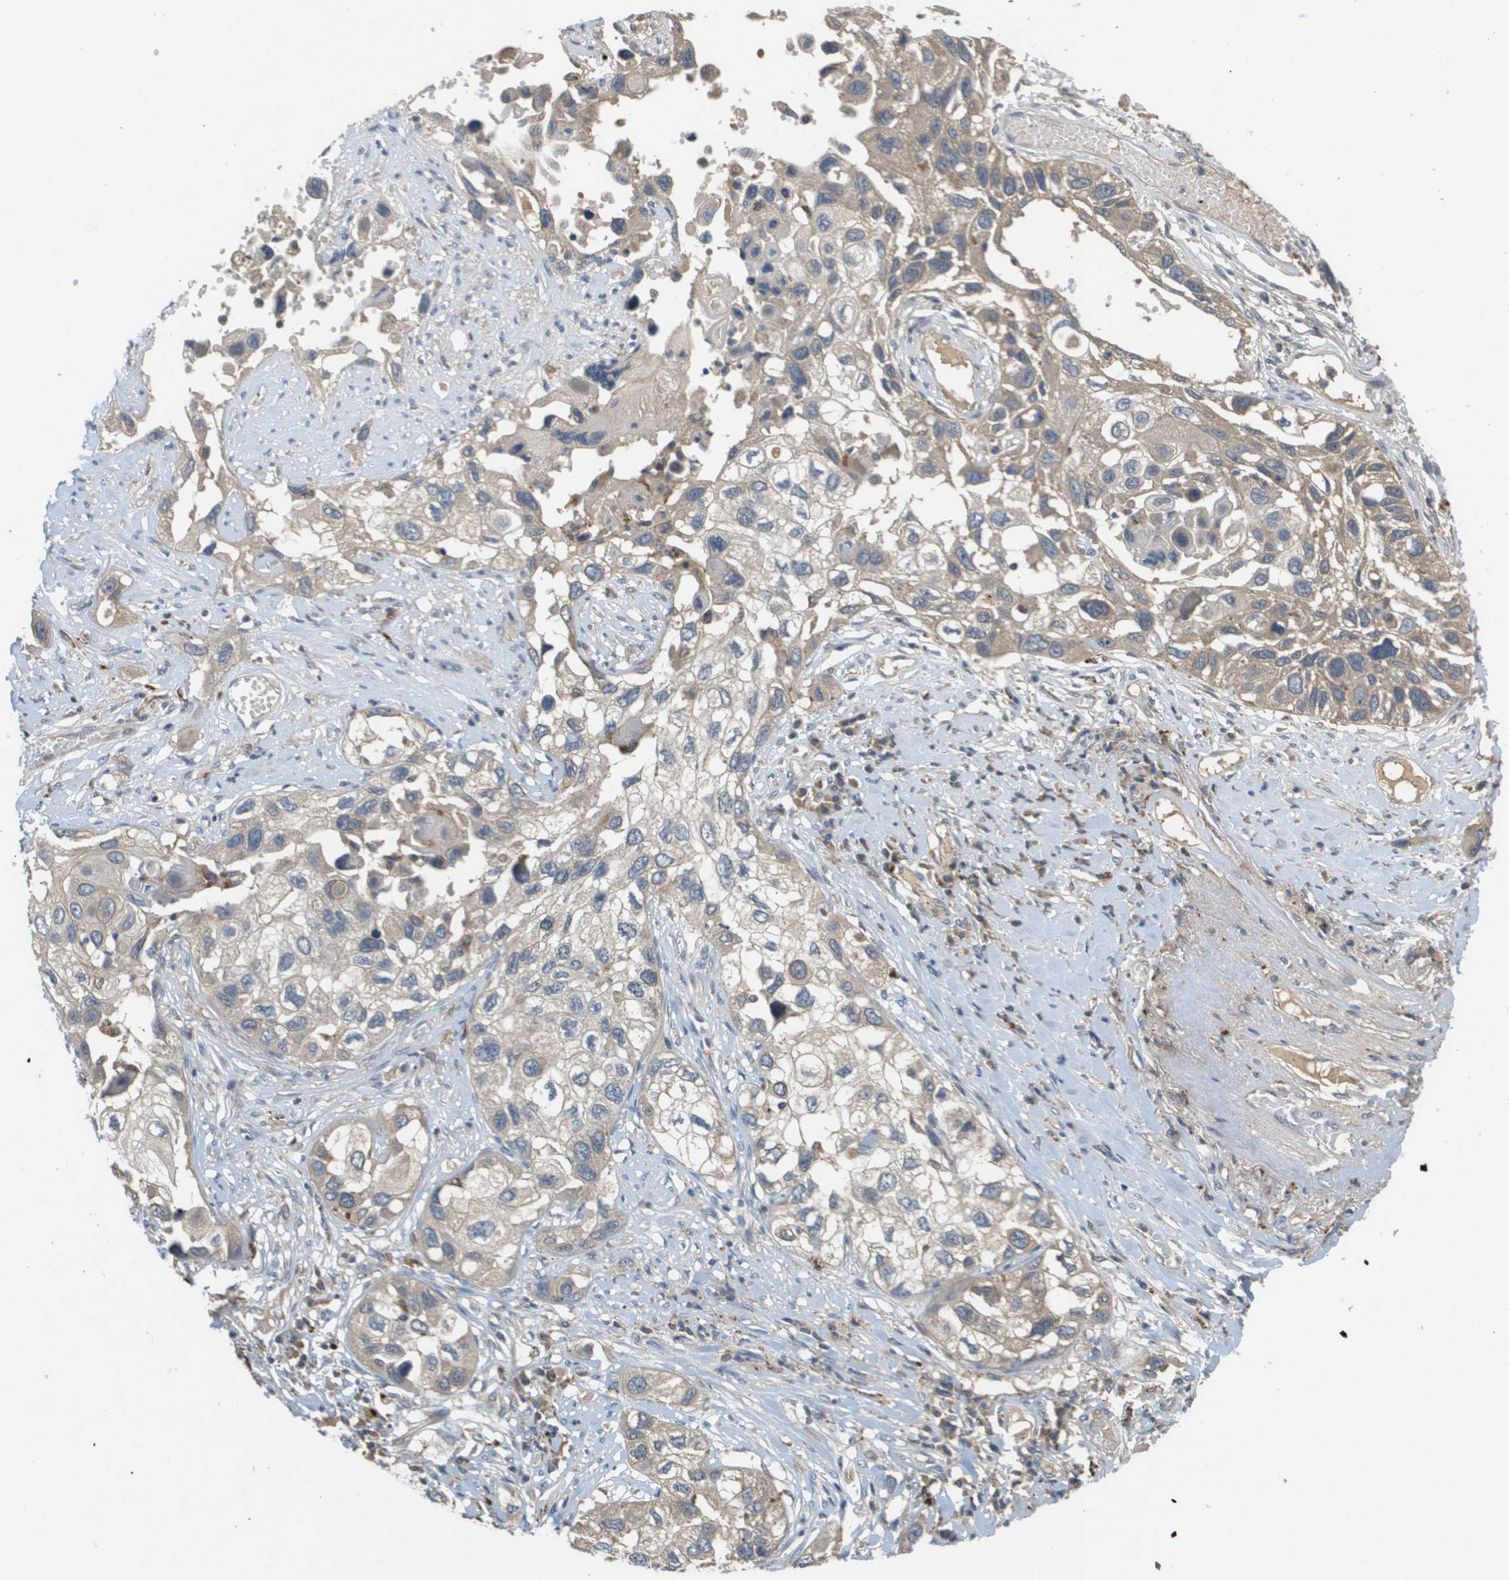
{"staining": {"intensity": "weak", "quantity": "25%-75%", "location": "cytoplasmic/membranous"}, "tissue": "lung cancer", "cell_type": "Tumor cells", "image_type": "cancer", "snomed": [{"axis": "morphology", "description": "Squamous cell carcinoma, NOS"}, {"axis": "topography", "description": "Lung"}], "caption": "Protein analysis of lung cancer tissue demonstrates weak cytoplasmic/membranous positivity in approximately 25%-75% of tumor cells.", "gene": "SLC25A20", "patient": {"sex": "male", "age": 71}}